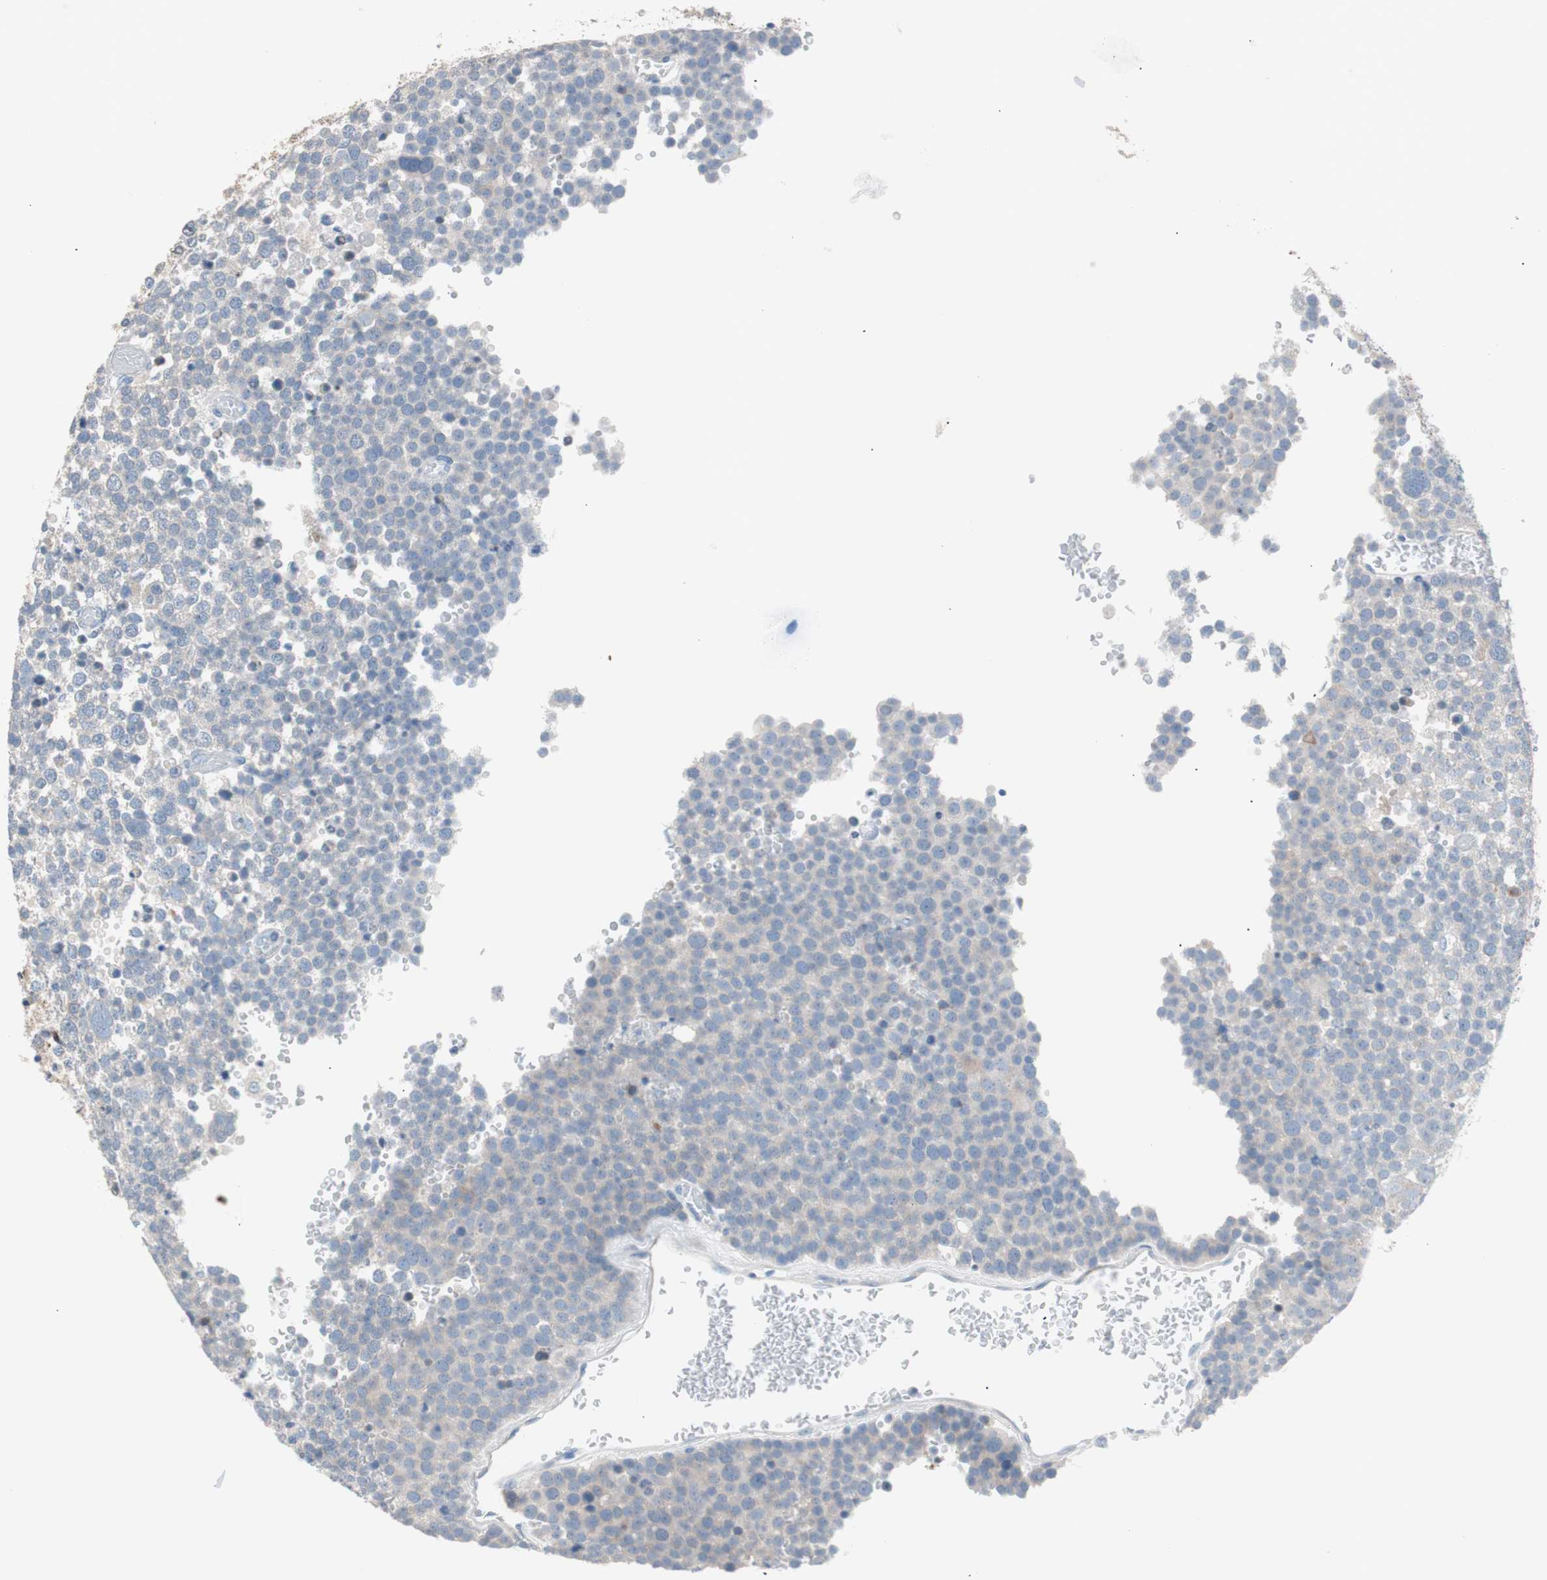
{"staining": {"intensity": "weak", "quantity": "<25%", "location": "cytoplasmic/membranous"}, "tissue": "testis cancer", "cell_type": "Tumor cells", "image_type": "cancer", "snomed": [{"axis": "morphology", "description": "Seminoma, NOS"}, {"axis": "topography", "description": "Testis"}], "caption": "Tumor cells show no significant protein expression in seminoma (testis).", "gene": "VIL1", "patient": {"sex": "male", "age": 71}}